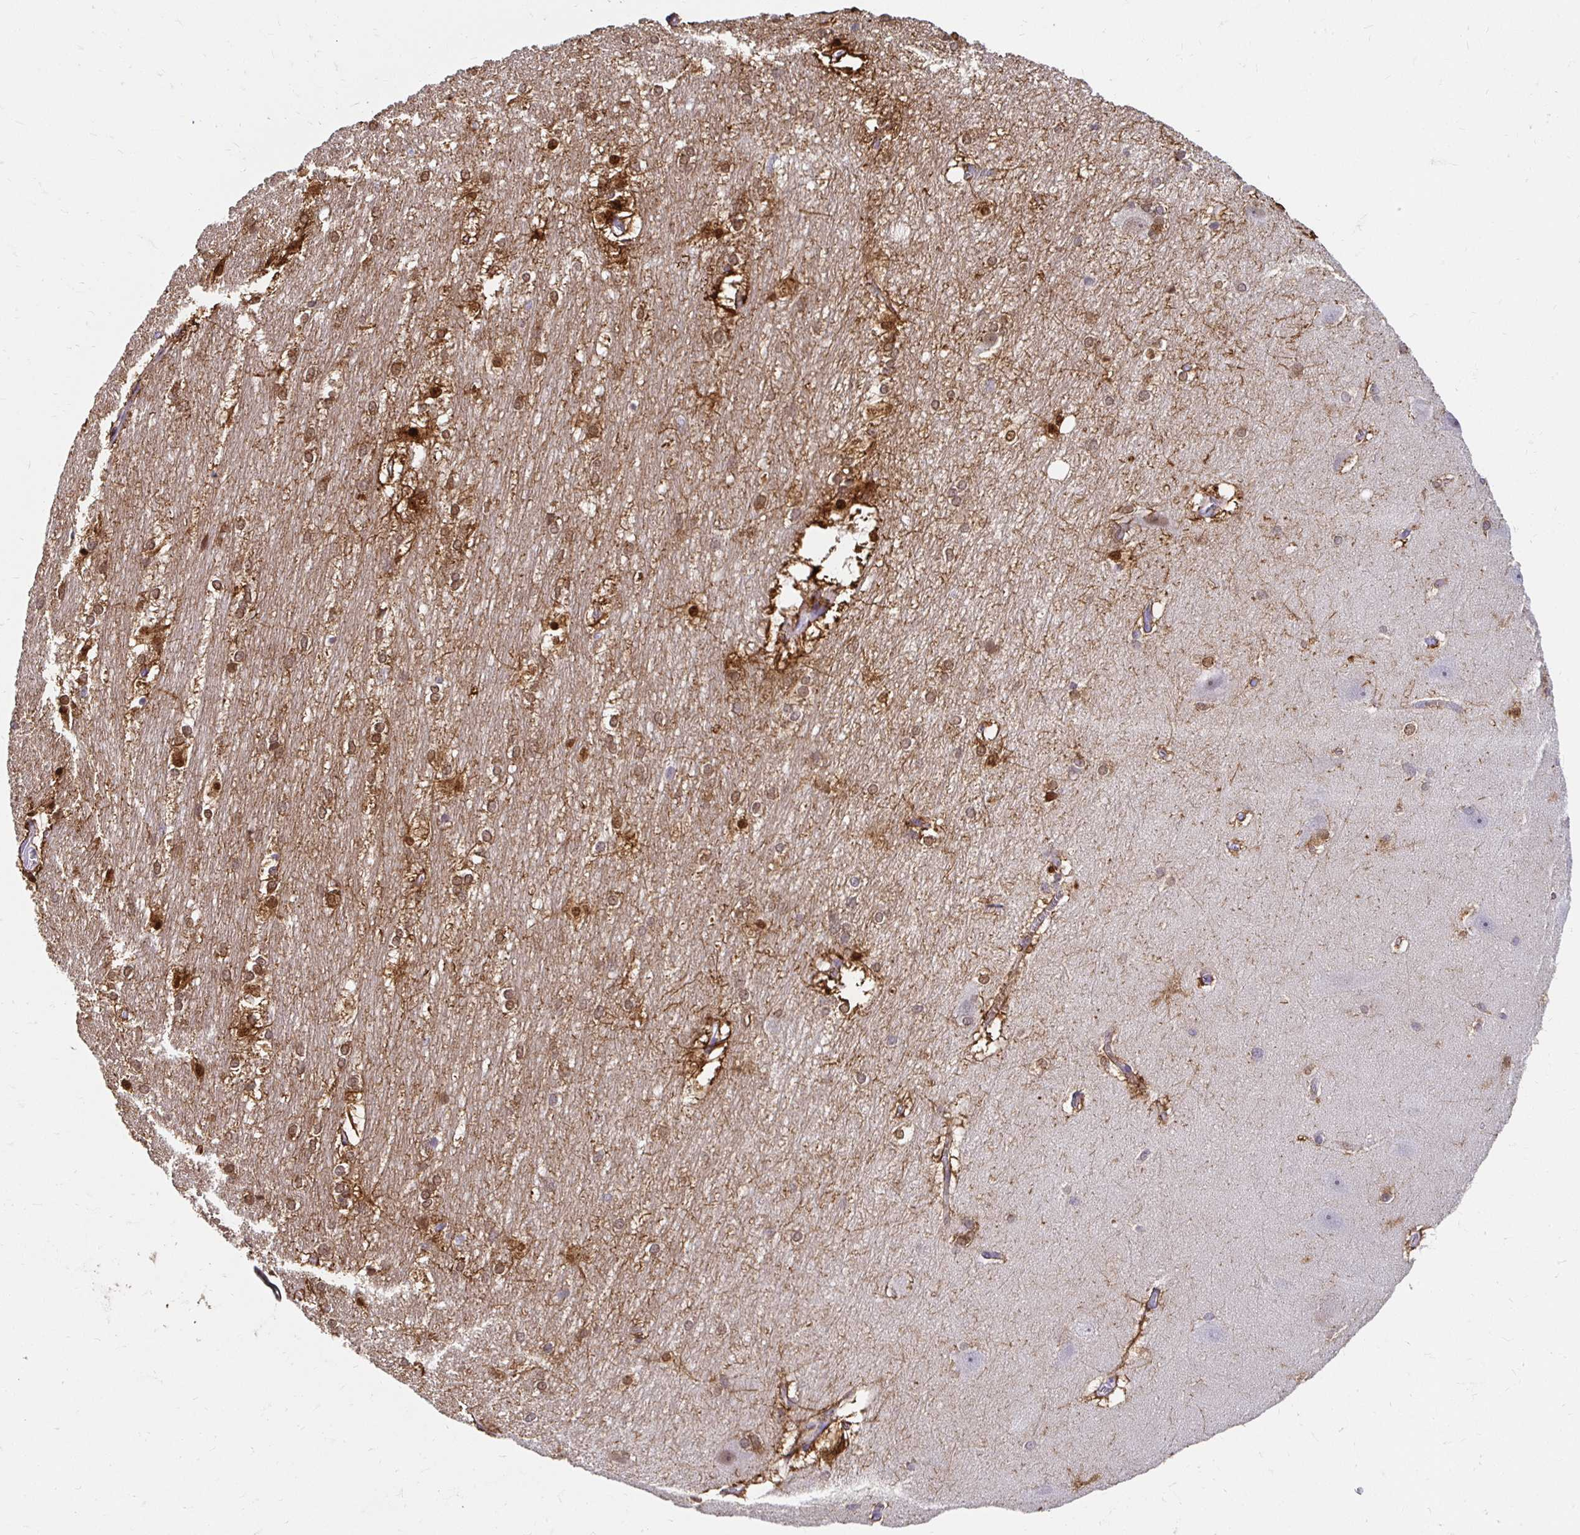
{"staining": {"intensity": "strong", "quantity": "25%-75%", "location": "cytoplasmic/membranous"}, "tissue": "hippocampus", "cell_type": "Glial cells", "image_type": "normal", "snomed": [{"axis": "morphology", "description": "Normal tissue, NOS"}, {"axis": "topography", "description": "Cerebral cortex"}, {"axis": "topography", "description": "Hippocampus"}], "caption": "About 25%-75% of glial cells in benign human hippocampus demonstrate strong cytoplasmic/membranous protein staining as visualized by brown immunohistochemical staining.", "gene": "PADI2", "patient": {"sex": "female", "age": 19}}